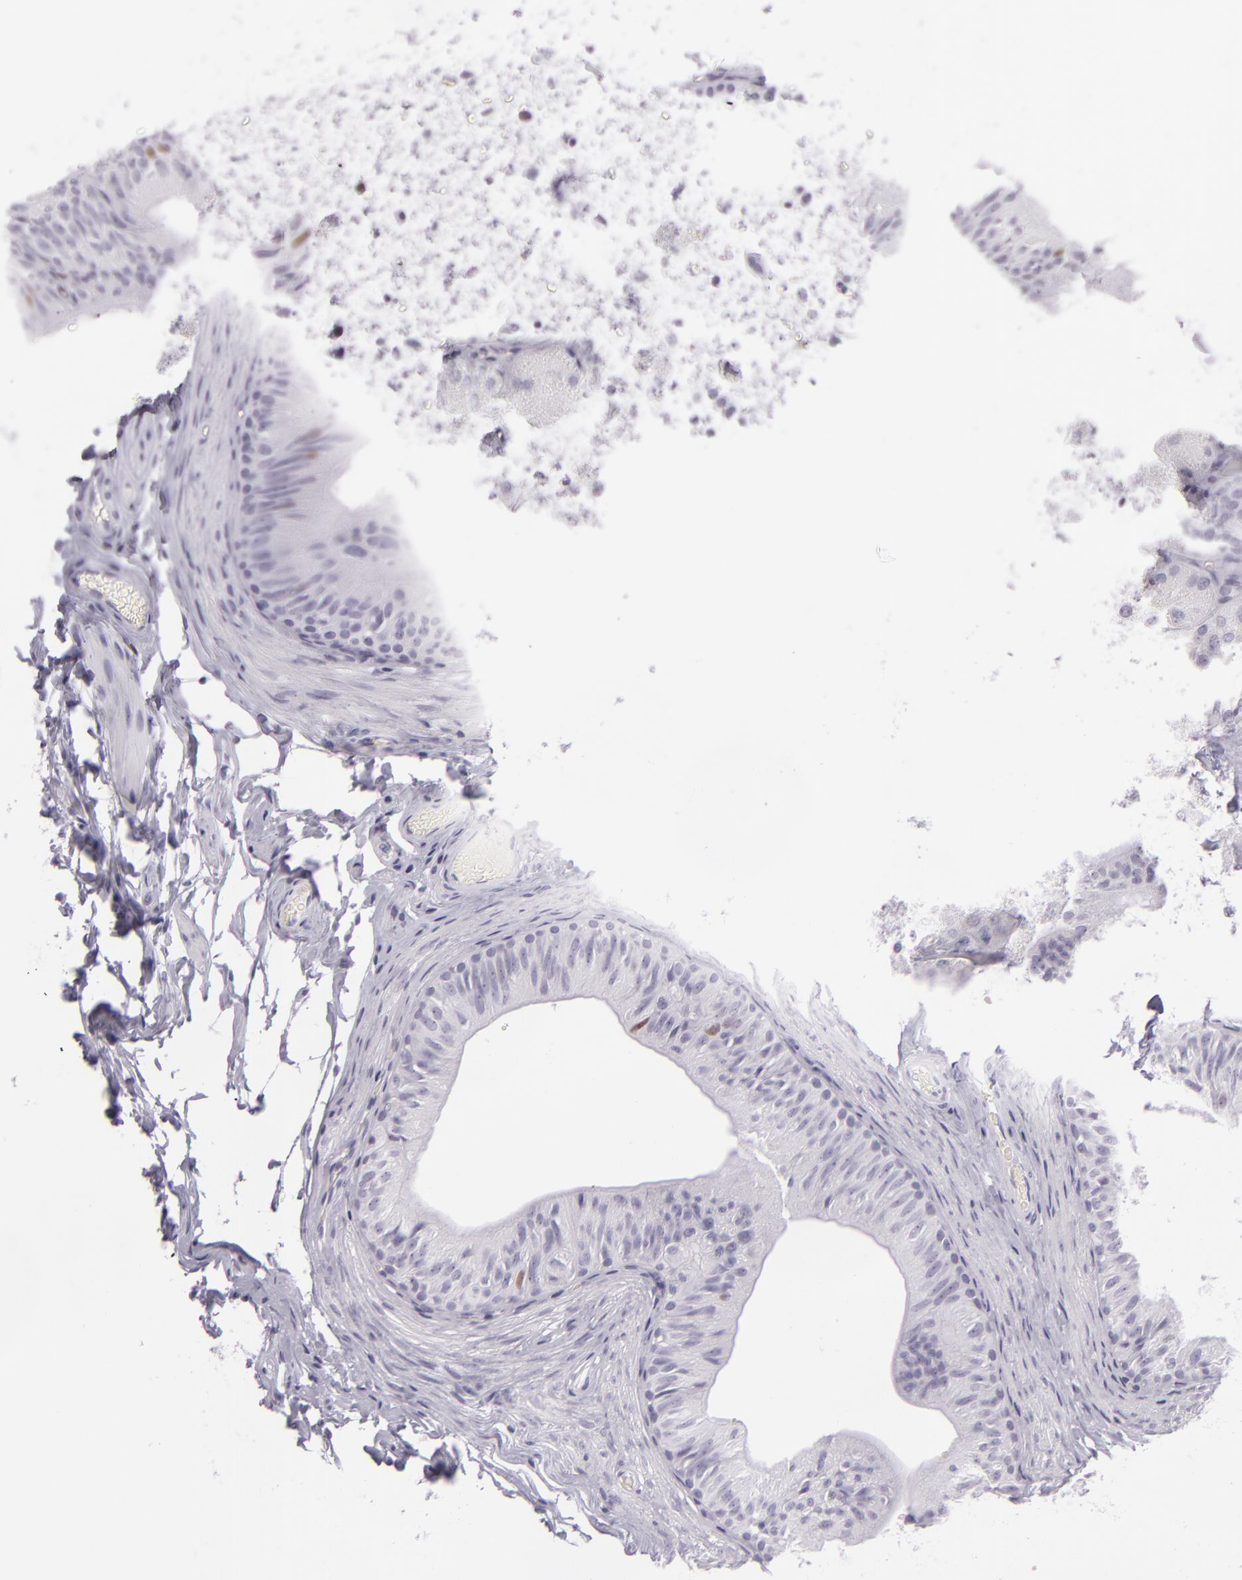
{"staining": {"intensity": "negative", "quantity": "none", "location": "none"}, "tissue": "epididymis", "cell_type": "Glandular cells", "image_type": "normal", "snomed": [{"axis": "morphology", "description": "Normal tissue, NOS"}, {"axis": "topography", "description": "Testis"}, {"axis": "topography", "description": "Epididymis"}], "caption": "Immunohistochemistry (IHC) of unremarkable epididymis exhibits no positivity in glandular cells. The staining was performed using DAB (3,3'-diaminobenzidine) to visualize the protein expression in brown, while the nuclei were stained in blue with hematoxylin (Magnification: 20x).", "gene": "MCM3", "patient": {"sex": "male", "age": 36}}